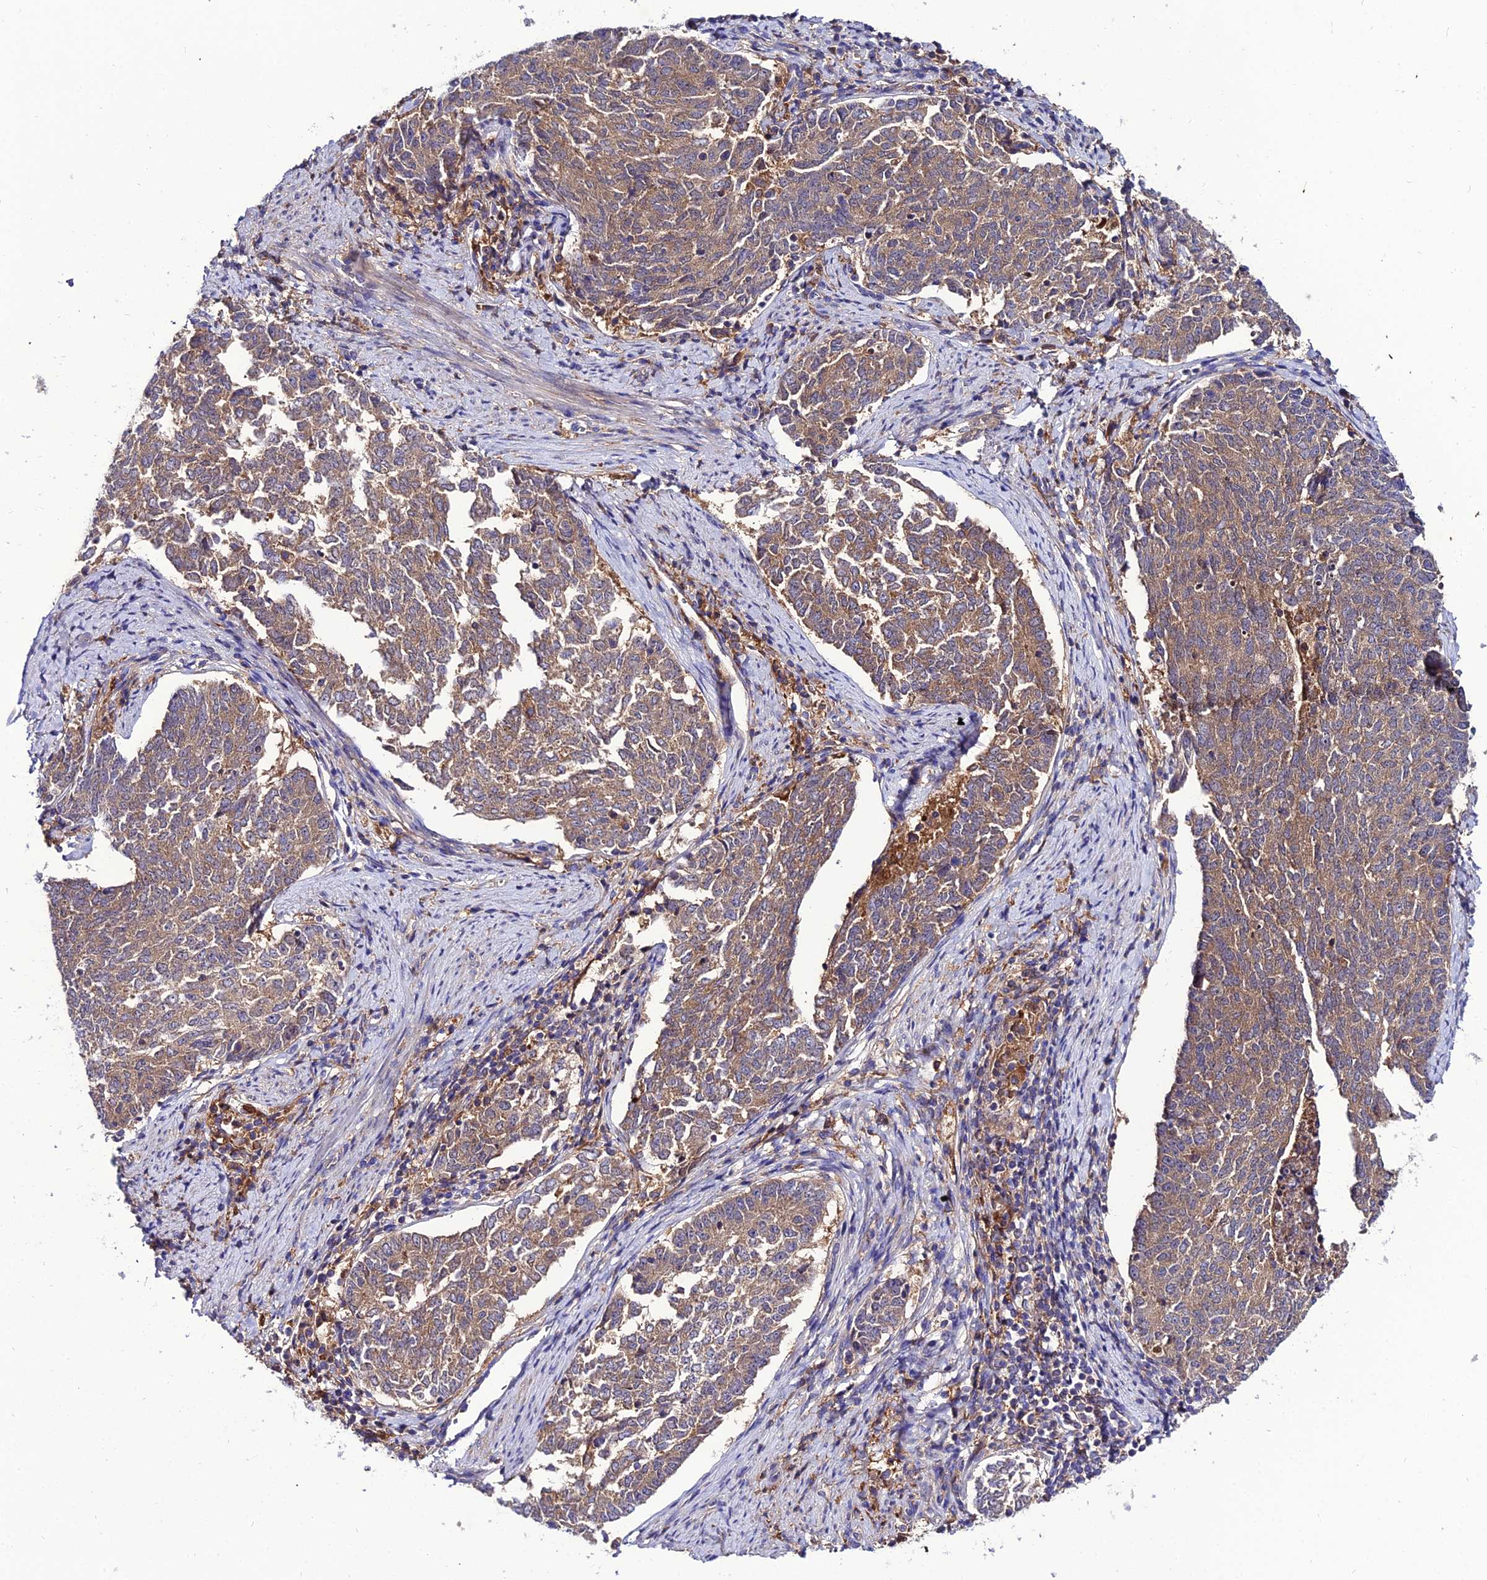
{"staining": {"intensity": "moderate", "quantity": ">75%", "location": "cytoplasmic/membranous"}, "tissue": "endometrial cancer", "cell_type": "Tumor cells", "image_type": "cancer", "snomed": [{"axis": "morphology", "description": "Adenocarcinoma, NOS"}, {"axis": "topography", "description": "Endometrium"}], "caption": "Brown immunohistochemical staining in endometrial cancer exhibits moderate cytoplasmic/membranous staining in approximately >75% of tumor cells.", "gene": "C2orf69", "patient": {"sex": "female", "age": 80}}